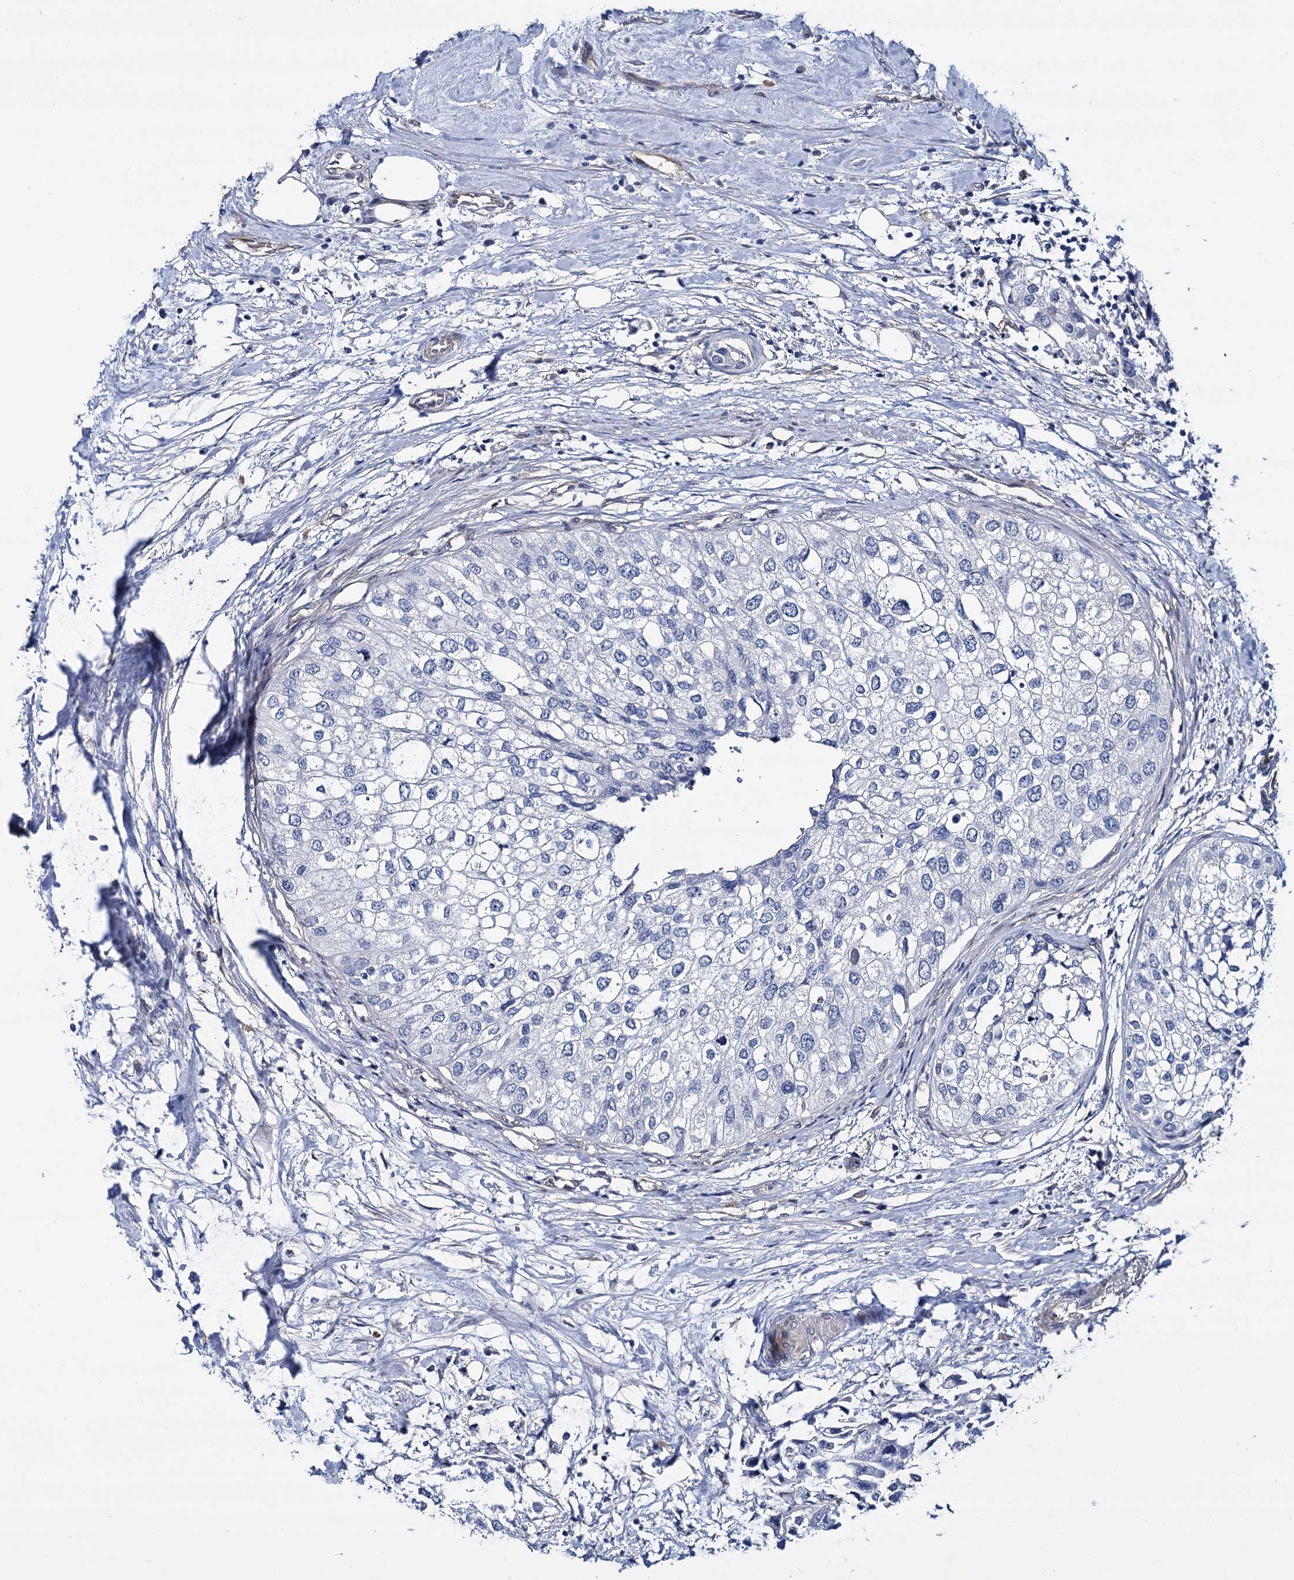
{"staining": {"intensity": "negative", "quantity": "none", "location": "none"}, "tissue": "urothelial cancer", "cell_type": "Tumor cells", "image_type": "cancer", "snomed": [{"axis": "morphology", "description": "Urothelial carcinoma, High grade"}, {"axis": "topography", "description": "Urinary bladder"}], "caption": "Tumor cells are negative for brown protein staining in urothelial cancer.", "gene": "STXBP1", "patient": {"sex": "male", "age": 64}}